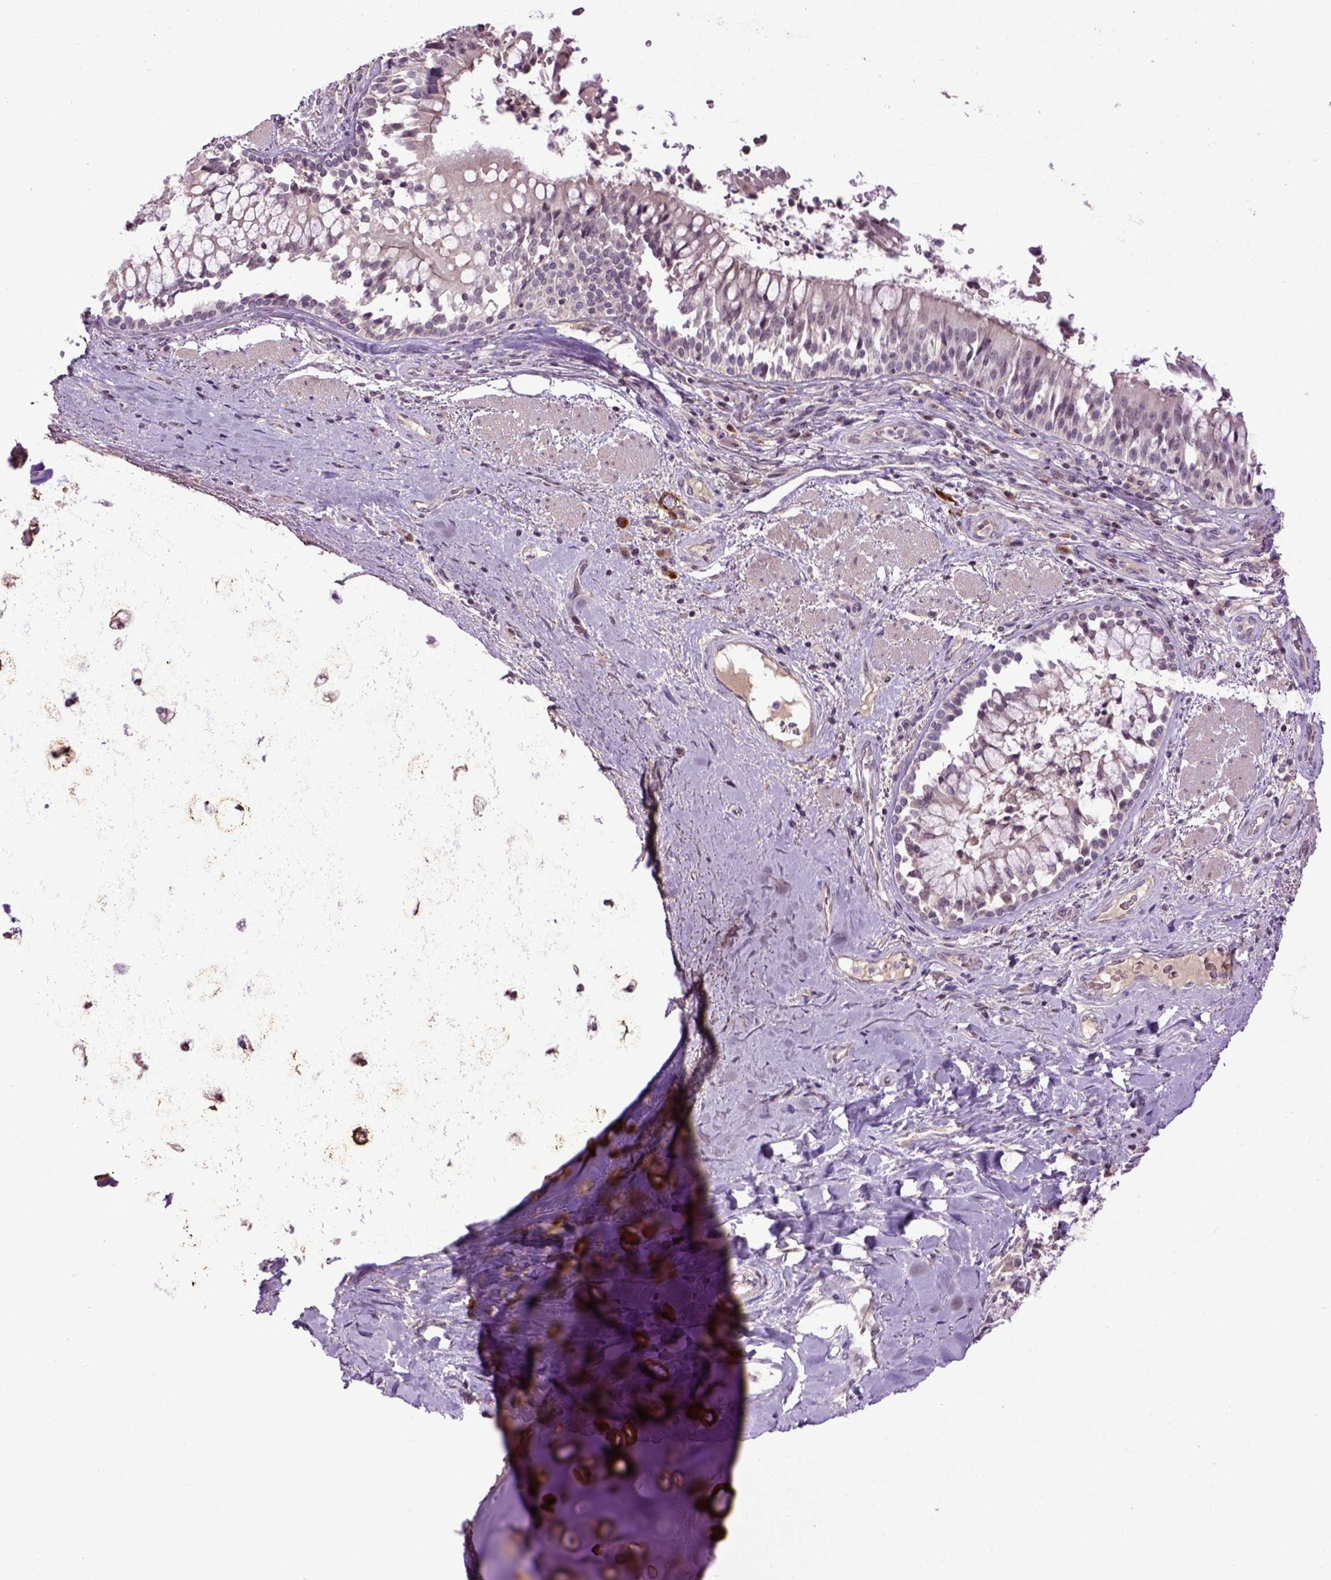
{"staining": {"intensity": "strong", "quantity": ">75%", "location": "cytoplasmic/membranous"}, "tissue": "soft tissue", "cell_type": "Chondrocytes", "image_type": "normal", "snomed": [{"axis": "morphology", "description": "Normal tissue, NOS"}, {"axis": "topography", "description": "Cartilage tissue"}, {"axis": "topography", "description": "Bronchus"}], "caption": "About >75% of chondrocytes in unremarkable soft tissue reveal strong cytoplasmic/membranous protein positivity as visualized by brown immunohistochemical staining.", "gene": "EMILIN3", "patient": {"sex": "male", "age": 64}}